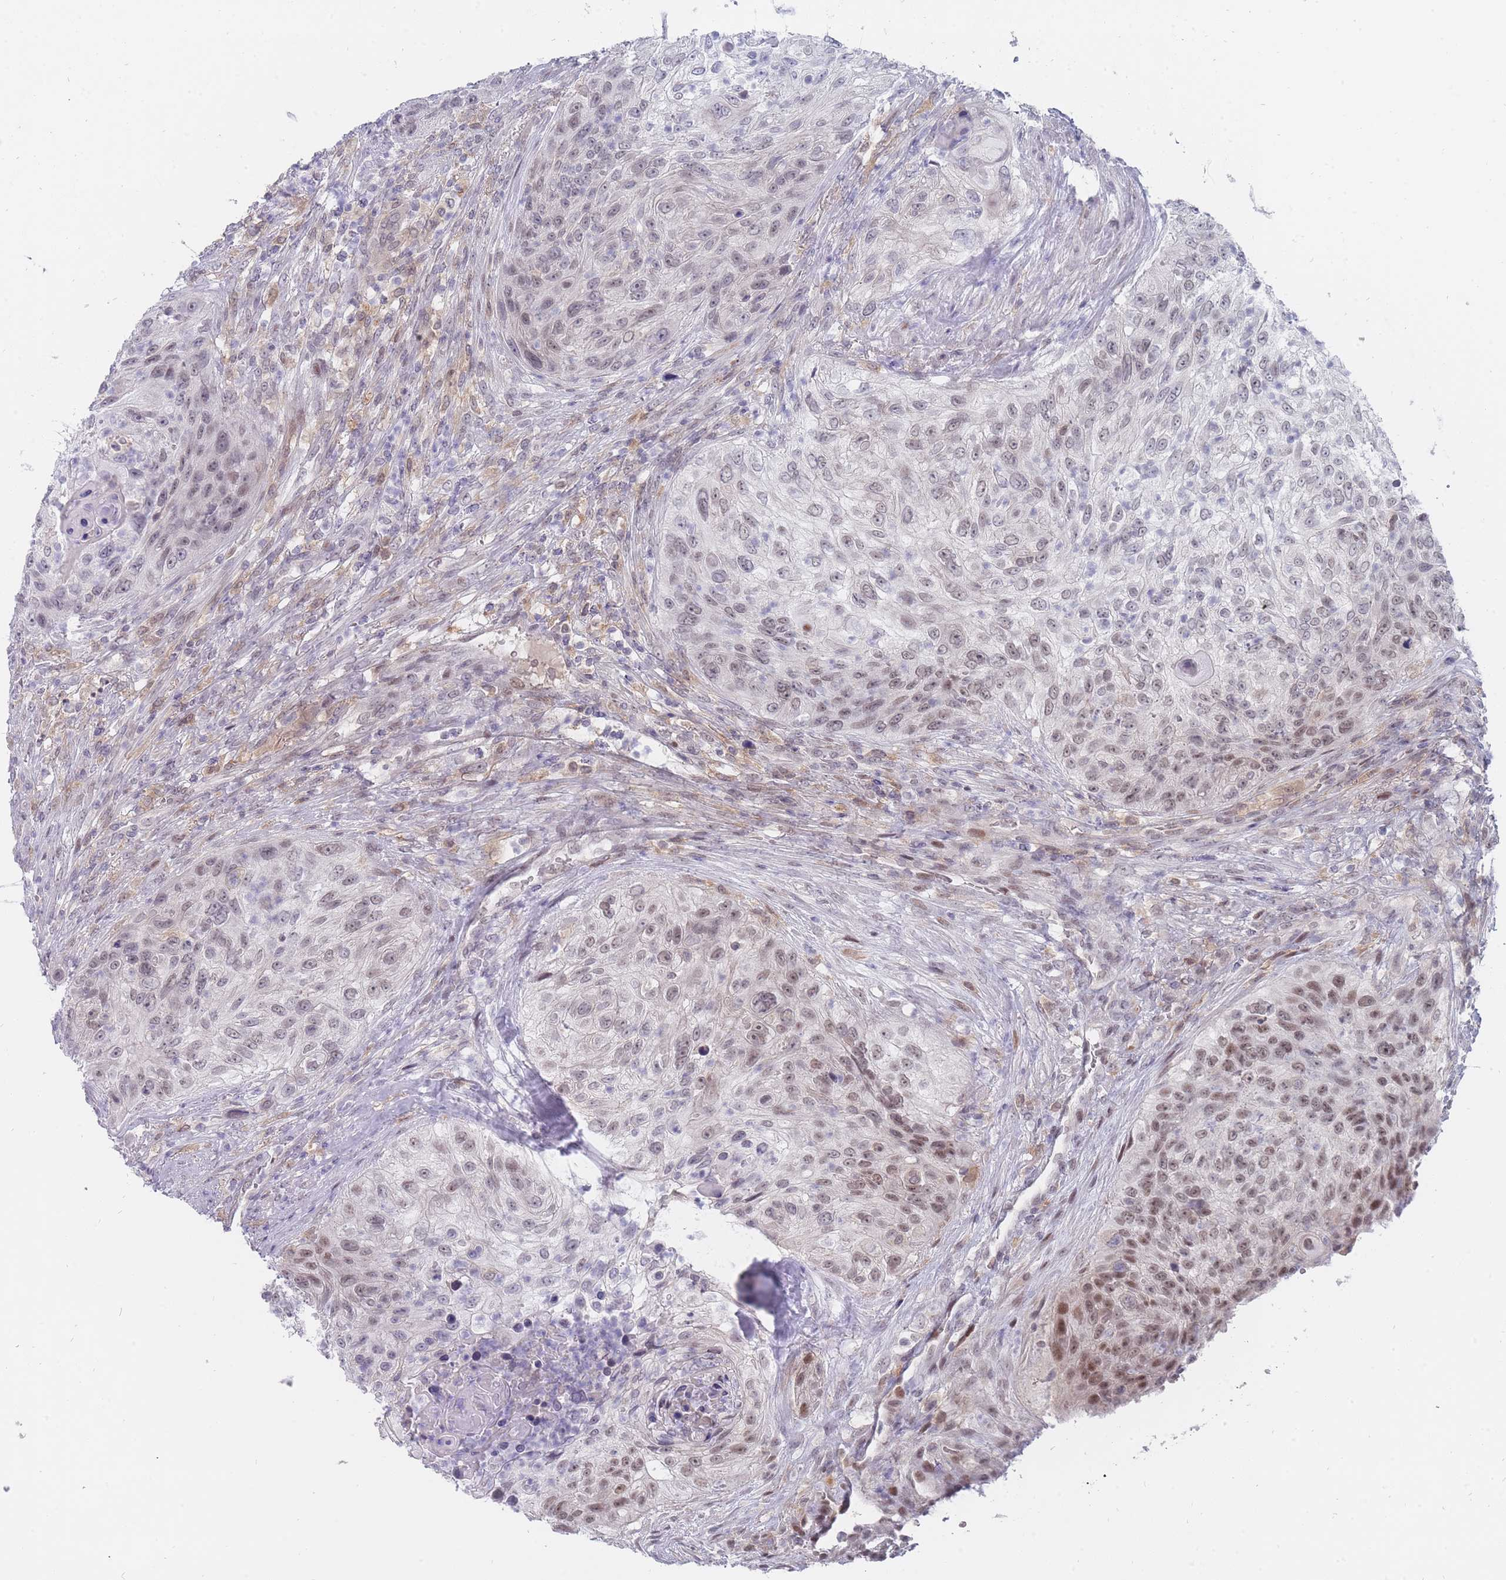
{"staining": {"intensity": "weak", "quantity": "<25%", "location": "nuclear"}, "tissue": "urothelial cancer", "cell_type": "Tumor cells", "image_type": "cancer", "snomed": [{"axis": "morphology", "description": "Urothelial carcinoma, High grade"}, {"axis": "topography", "description": "Urinary bladder"}], "caption": "Immunohistochemistry (IHC) photomicrograph of high-grade urothelial carcinoma stained for a protein (brown), which demonstrates no positivity in tumor cells.", "gene": "GINS1", "patient": {"sex": "female", "age": 60}}